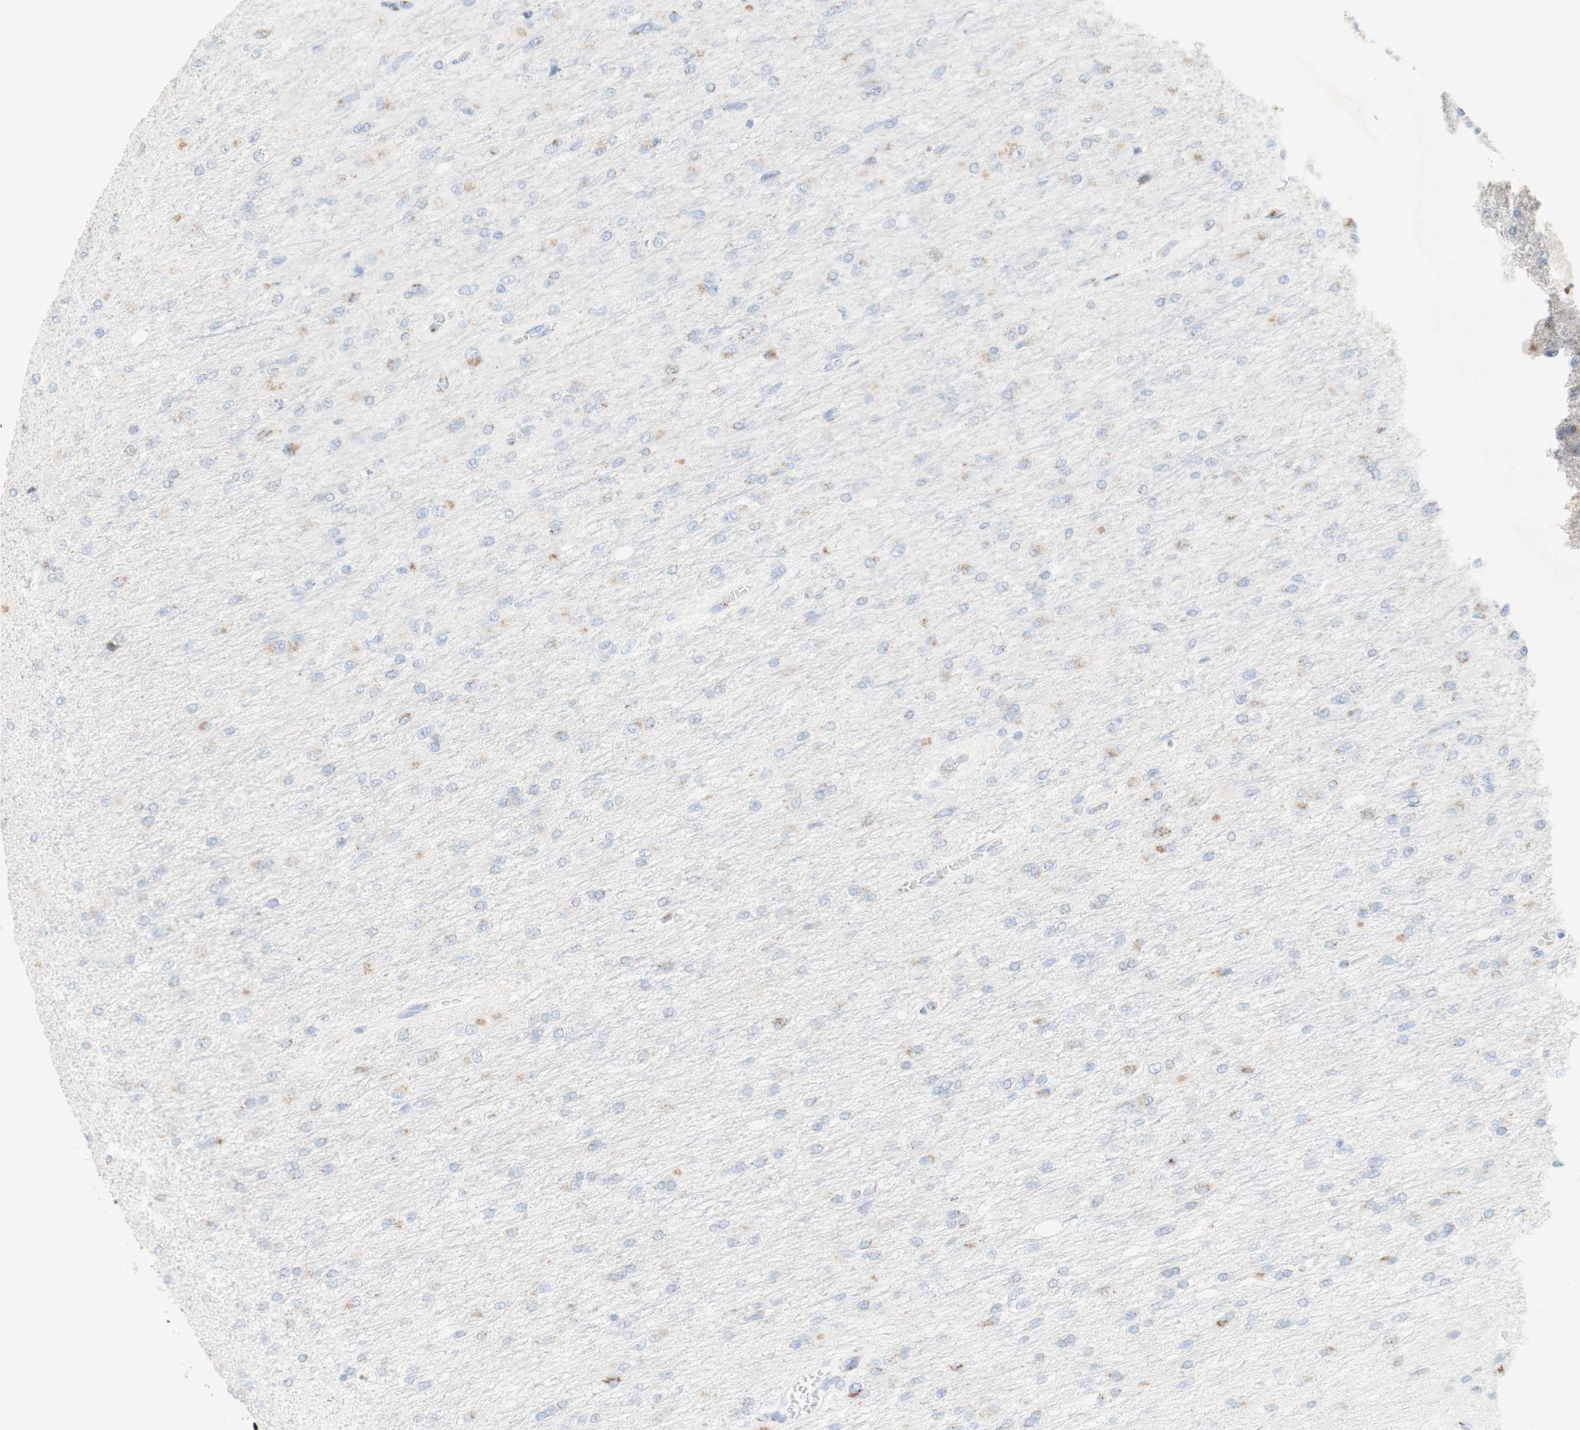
{"staining": {"intensity": "weak", "quantity": "25%-75%", "location": "cytoplasmic/membranous"}, "tissue": "glioma", "cell_type": "Tumor cells", "image_type": "cancer", "snomed": [{"axis": "morphology", "description": "Glioma, malignant, High grade"}, {"axis": "topography", "description": "Cerebral cortex"}], "caption": "The immunohistochemical stain highlights weak cytoplasmic/membranous expression in tumor cells of malignant glioma (high-grade) tissue. The staining was performed using DAB (3,3'-diaminobenzidine) to visualize the protein expression in brown, while the nuclei were stained in blue with hematoxylin (Magnification: 20x).", "gene": "MANEA", "patient": {"sex": "female", "age": 36}}